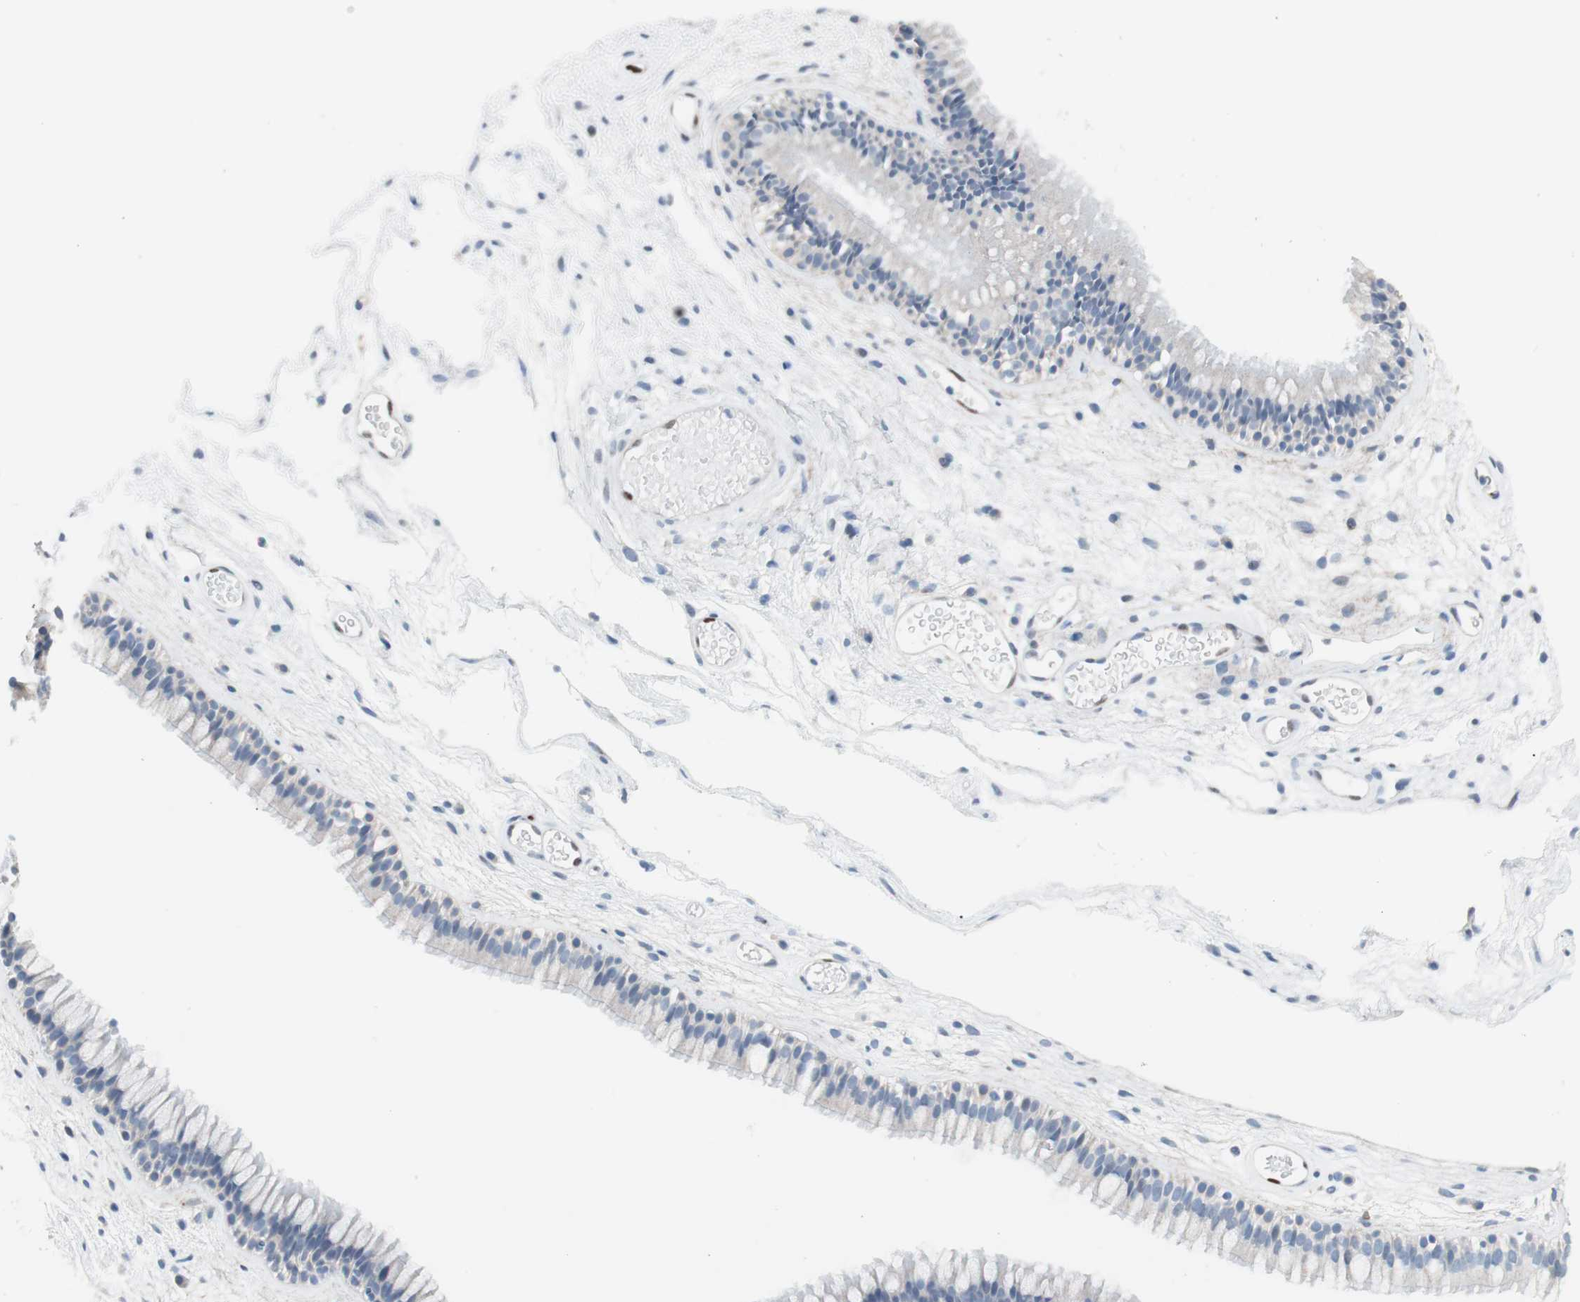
{"staining": {"intensity": "moderate", "quantity": "<25%", "location": "nuclear"}, "tissue": "nasopharynx", "cell_type": "Respiratory epithelial cells", "image_type": "normal", "snomed": [{"axis": "morphology", "description": "Normal tissue, NOS"}, {"axis": "morphology", "description": "Inflammation, NOS"}, {"axis": "topography", "description": "Nasopharynx"}], "caption": "Immunohistochemistry (DAB) staining of normal nasopharynx displays moderate nuclear protein positivity in approximately <25% of respiratory epithelial cells.", "gene": "FOSL1", "patient": {"sex": "male", "age": 48}}